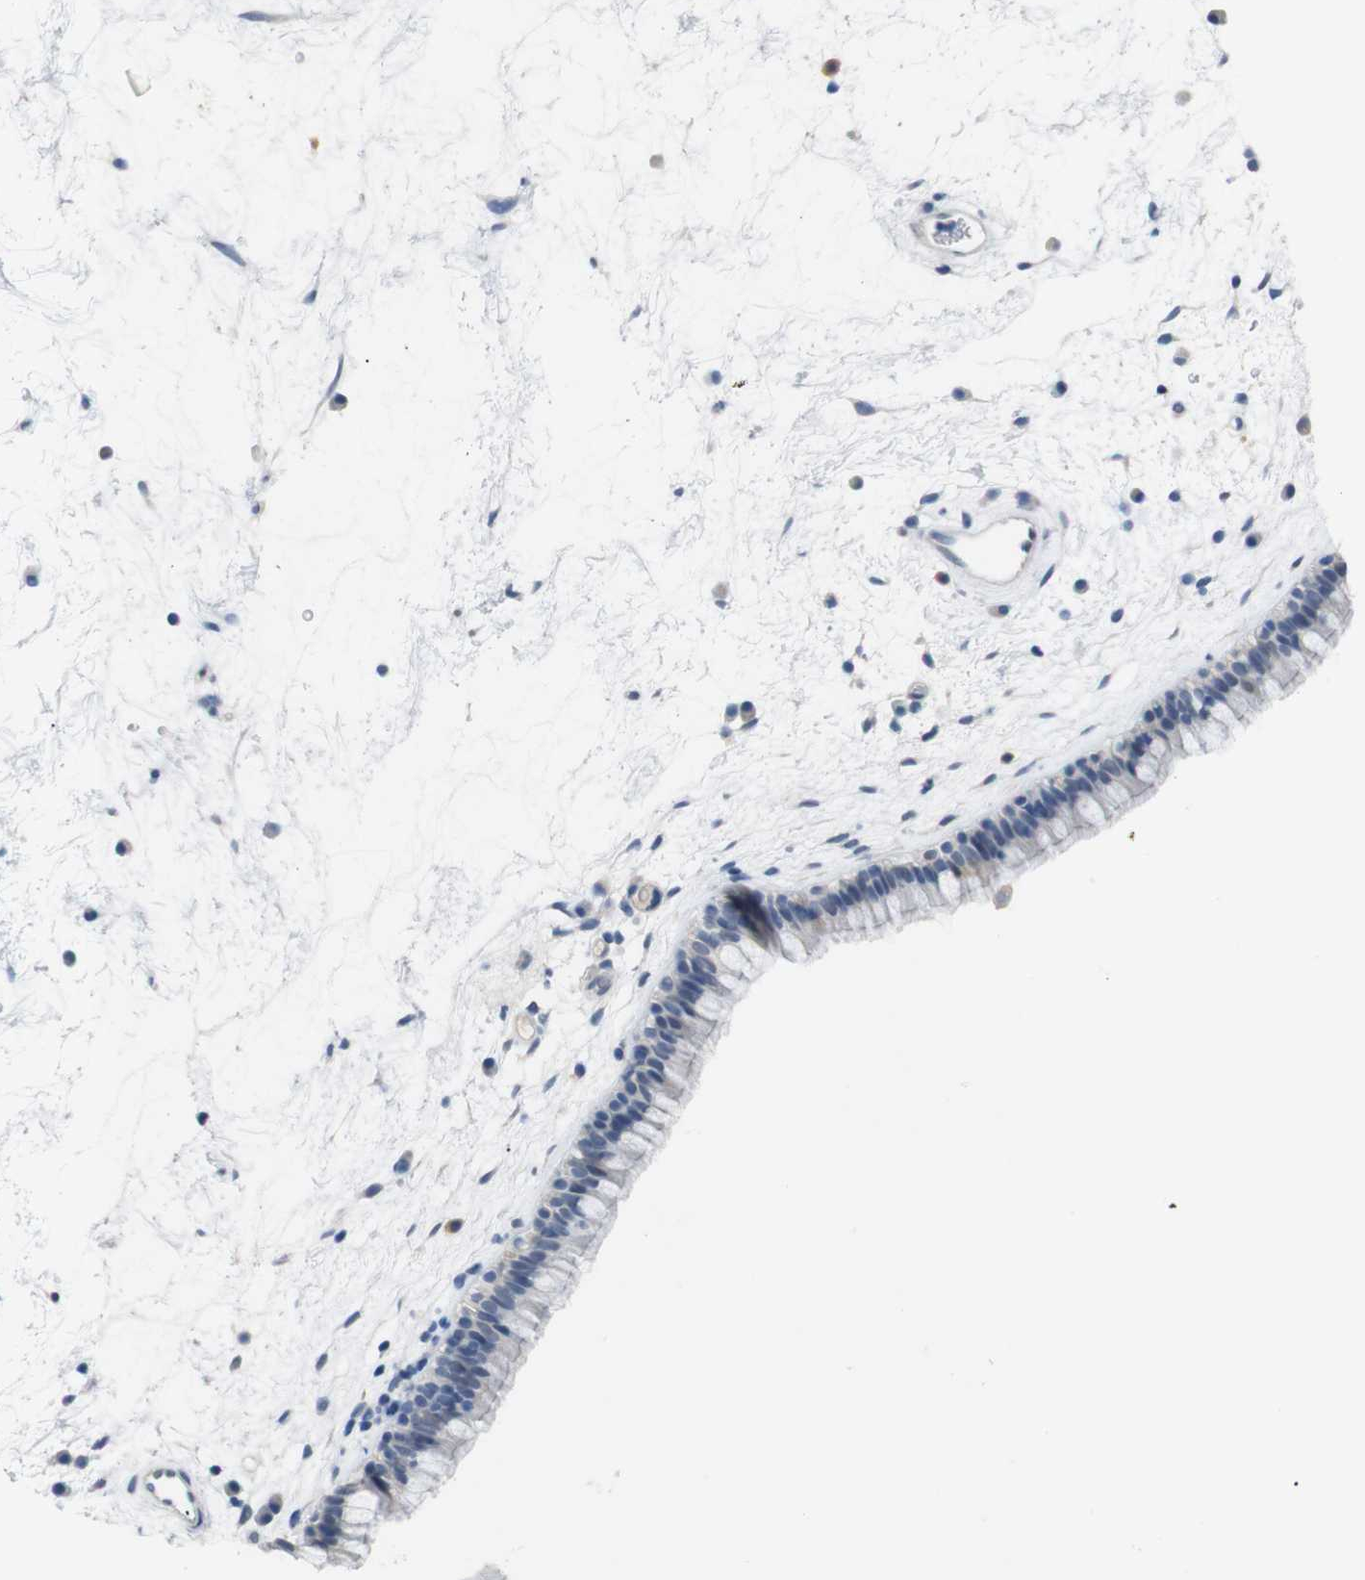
{"staining": {"intensity": "negative", "quantity": "none", "location": "none"}, "tissue": "nasopharynx", "cell_type": "Respiratory epithelial cells", "image_type": "normal", "snomed": [{"axis": "morphology", "description": "Normal tissue, NOS"}, {"axis": "morphology", "description": "Inflammation, NOS"}, {"axis": "topography", "description": "Nasopharynx"}], "caption": "IHC of normal nasopharynx displays no expression in respiratory epithelial cells.", "gene": "CHRM5", "patient": {"sex": "male", "age": 48}}